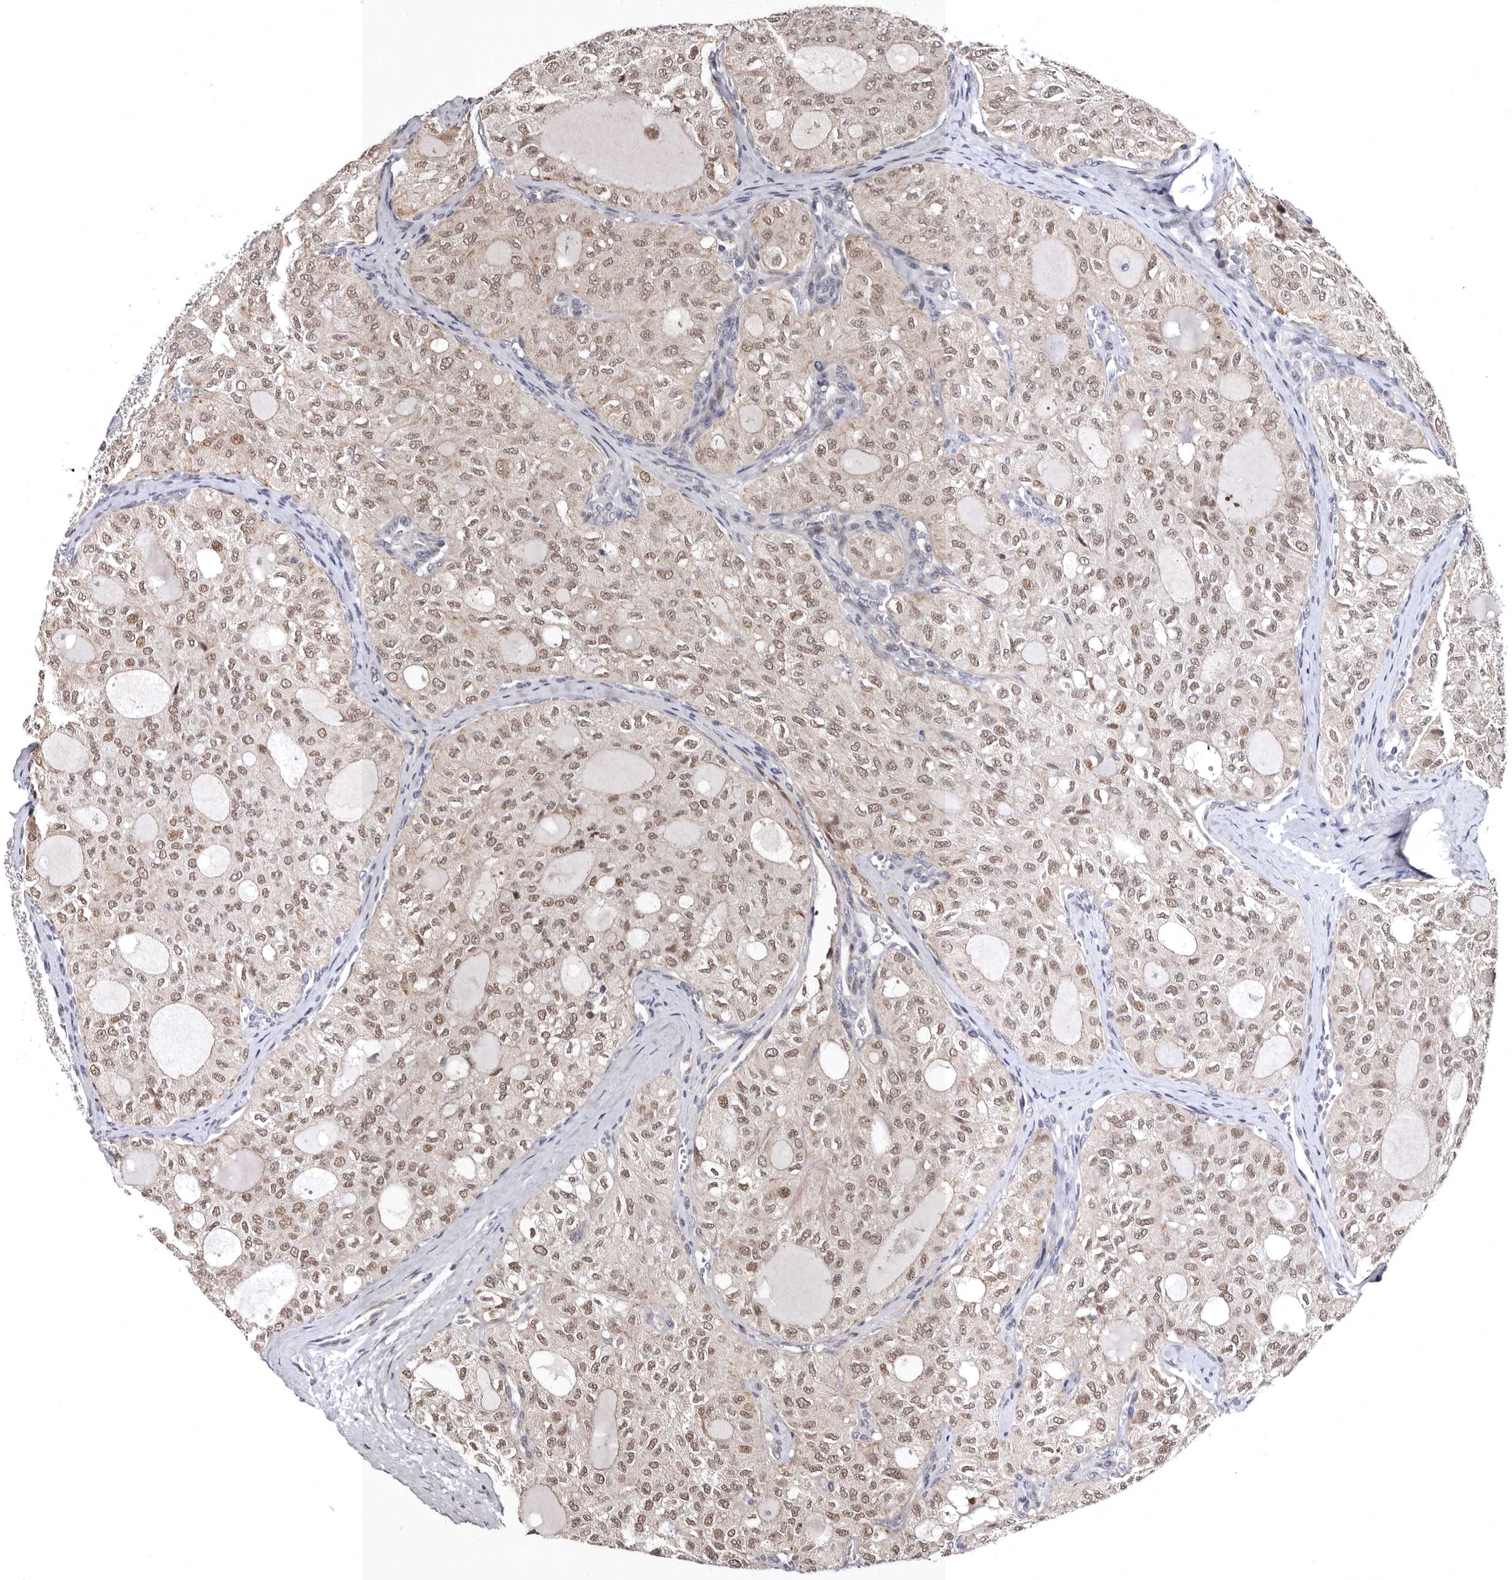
{"staining": {"intensity": "moderate", "quantity": ">75%", "location": "nuclear"}, "tissue": "thyroid cancer", "cell_type": "Tumor cells", "image_type": "cancer", "snomed": [{"axis": "morphology", "description": "Follicular adenoma carcinoma, NOS"}, {"axis": "topography", "description": "Thyroid gland"}], "caption": "The immunohistochemical stain labels moderate nuclear positivity in tumor cells of follicular adenoma carcinoma (thyroid) tissue.", "gene": "PHF20L1", "patient": {"sex": "male", "age": 75}}